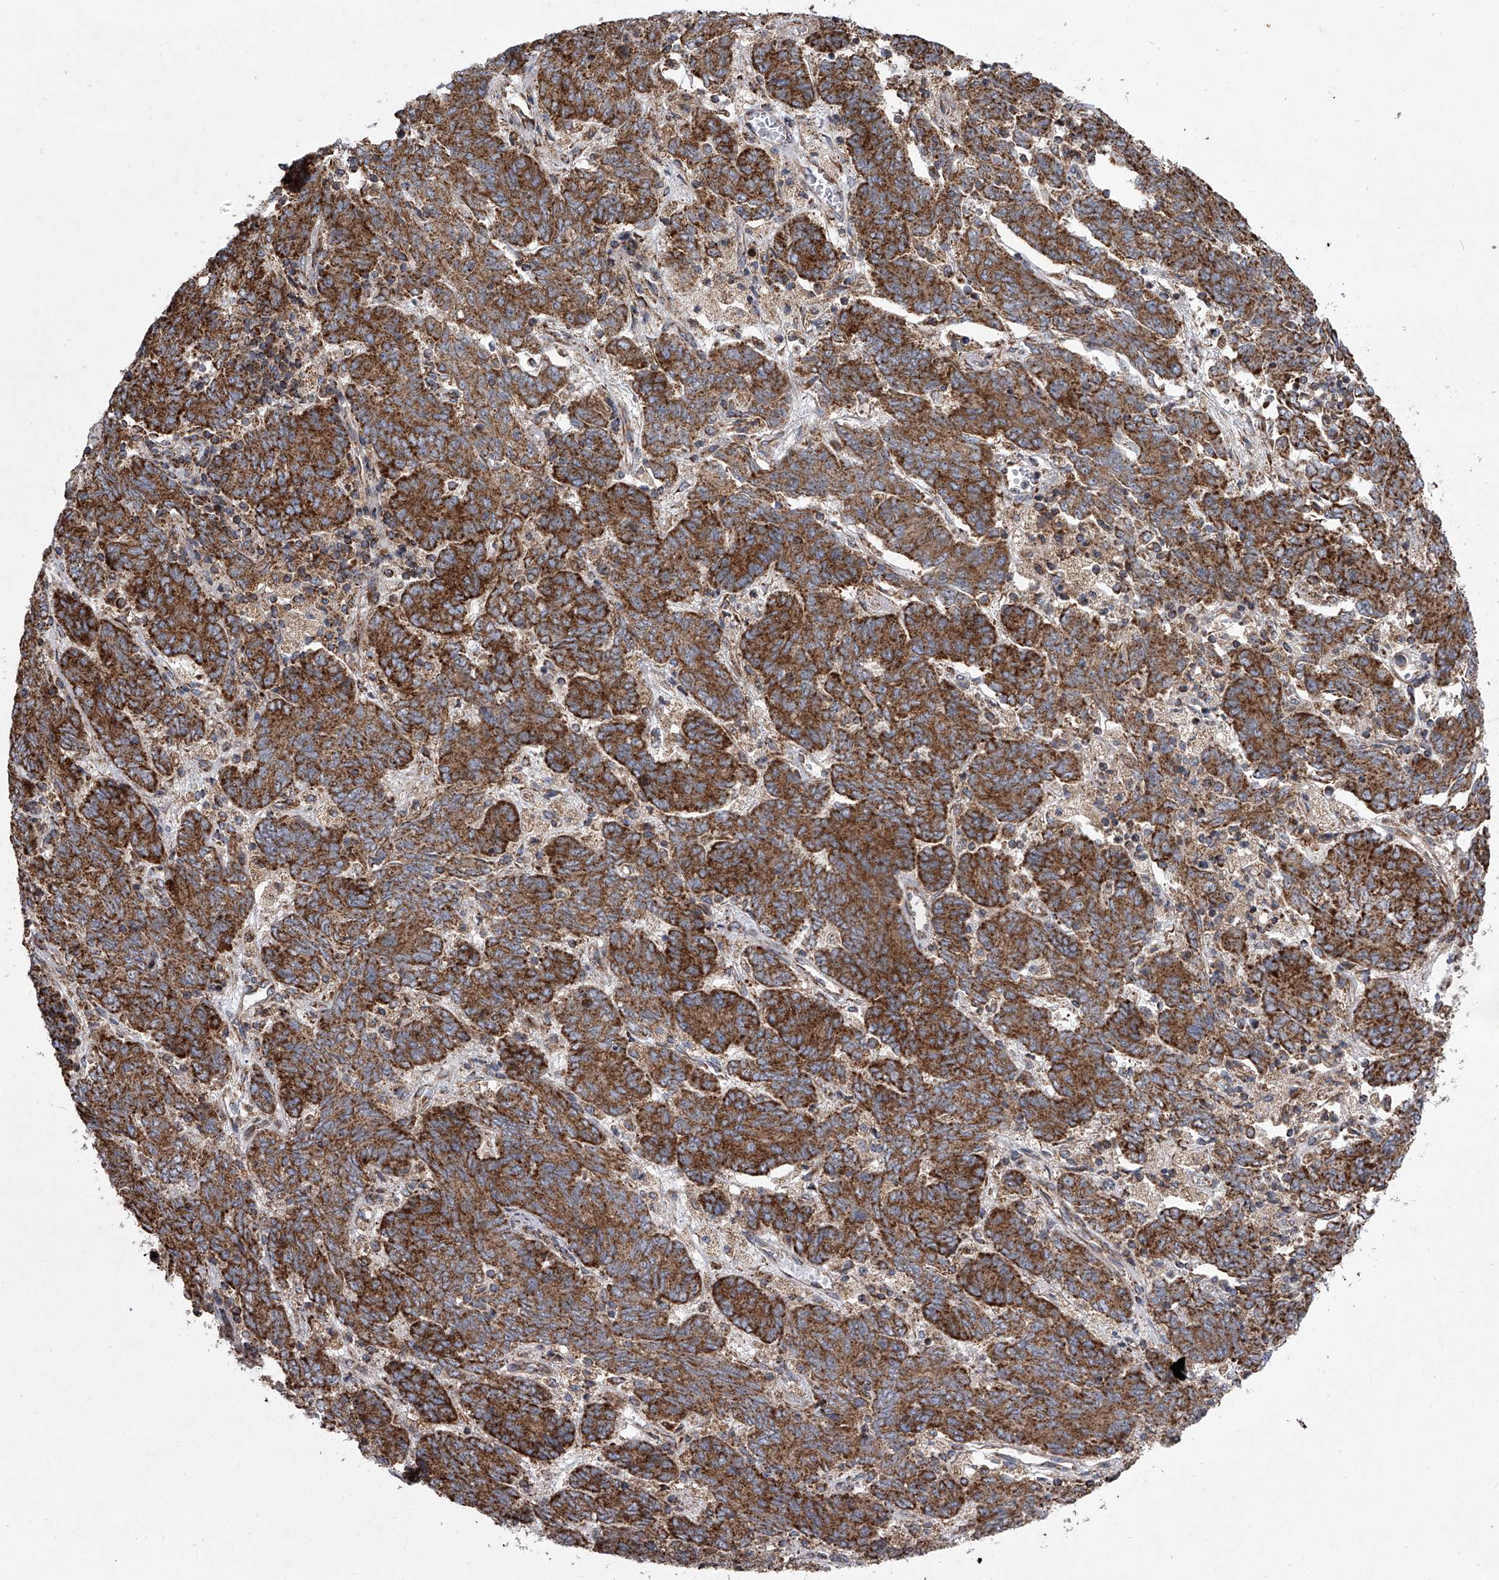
{"staining": {"intensity": "strong", "quantity": ">75%", "location": "cytoplasmic/membranous"}, "tissue": "endometrial cancer", "cell_type": "Tumor cells", "image_type": "cancer", "snomed": [{"axis": "morphology", "description": "Adenocarcinoma, NOS"}, {"axis": "topography", "description": "Endometrium"}], "caption": "This is an image of immunohistochemistry (IHC) staining of endometrial cancer, which shows strong positivity in the cytoplasmic/membranous of tumor cells.", "gene": "ZC3H15", "patient": {"sex": "female", "age": 80}}